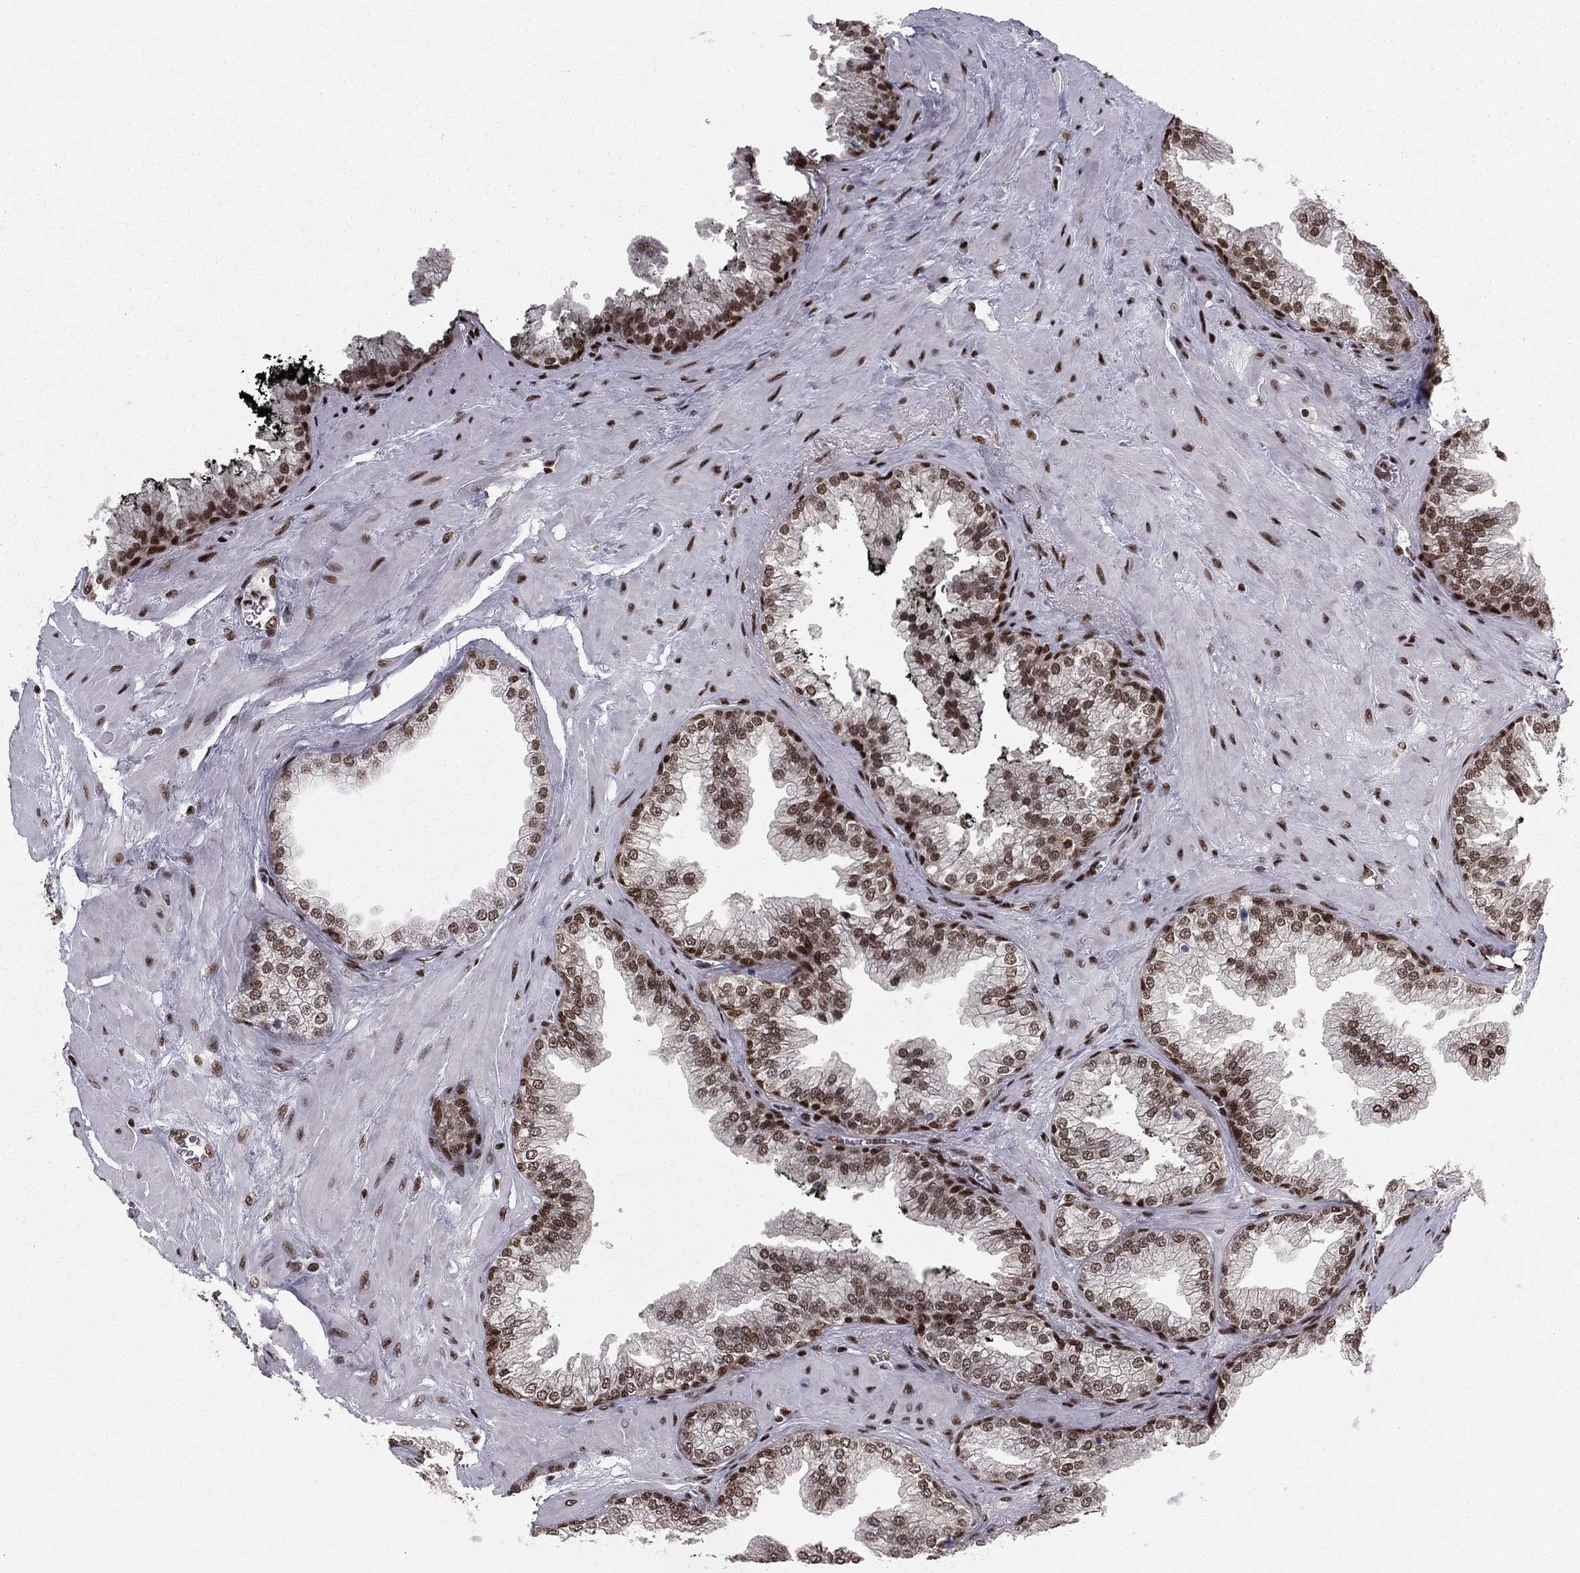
{"staining": {"intensity": "moderate", "quantity": "25%-75%", "location": "nuclear"}, "tissue": "prostate cancer", "cell_type": "Tumor cells", "image_type": "cancer", "snomed": [{"axis": "morphology", "description": "Adenocarcinoma, Low grade"}, {"axis": "topography", "description": "Prostate"}], "caption": "Immunohistochemical staining of prostate cancer (low-grade adenocarcinoma) displays medium levels of moderate nuclear protein positivity in approximately 25%-75% of tumor cells. Nuclei are stained in blue.", "gene": "NFYB", "patient": {"sex": "male", "age": 72}}